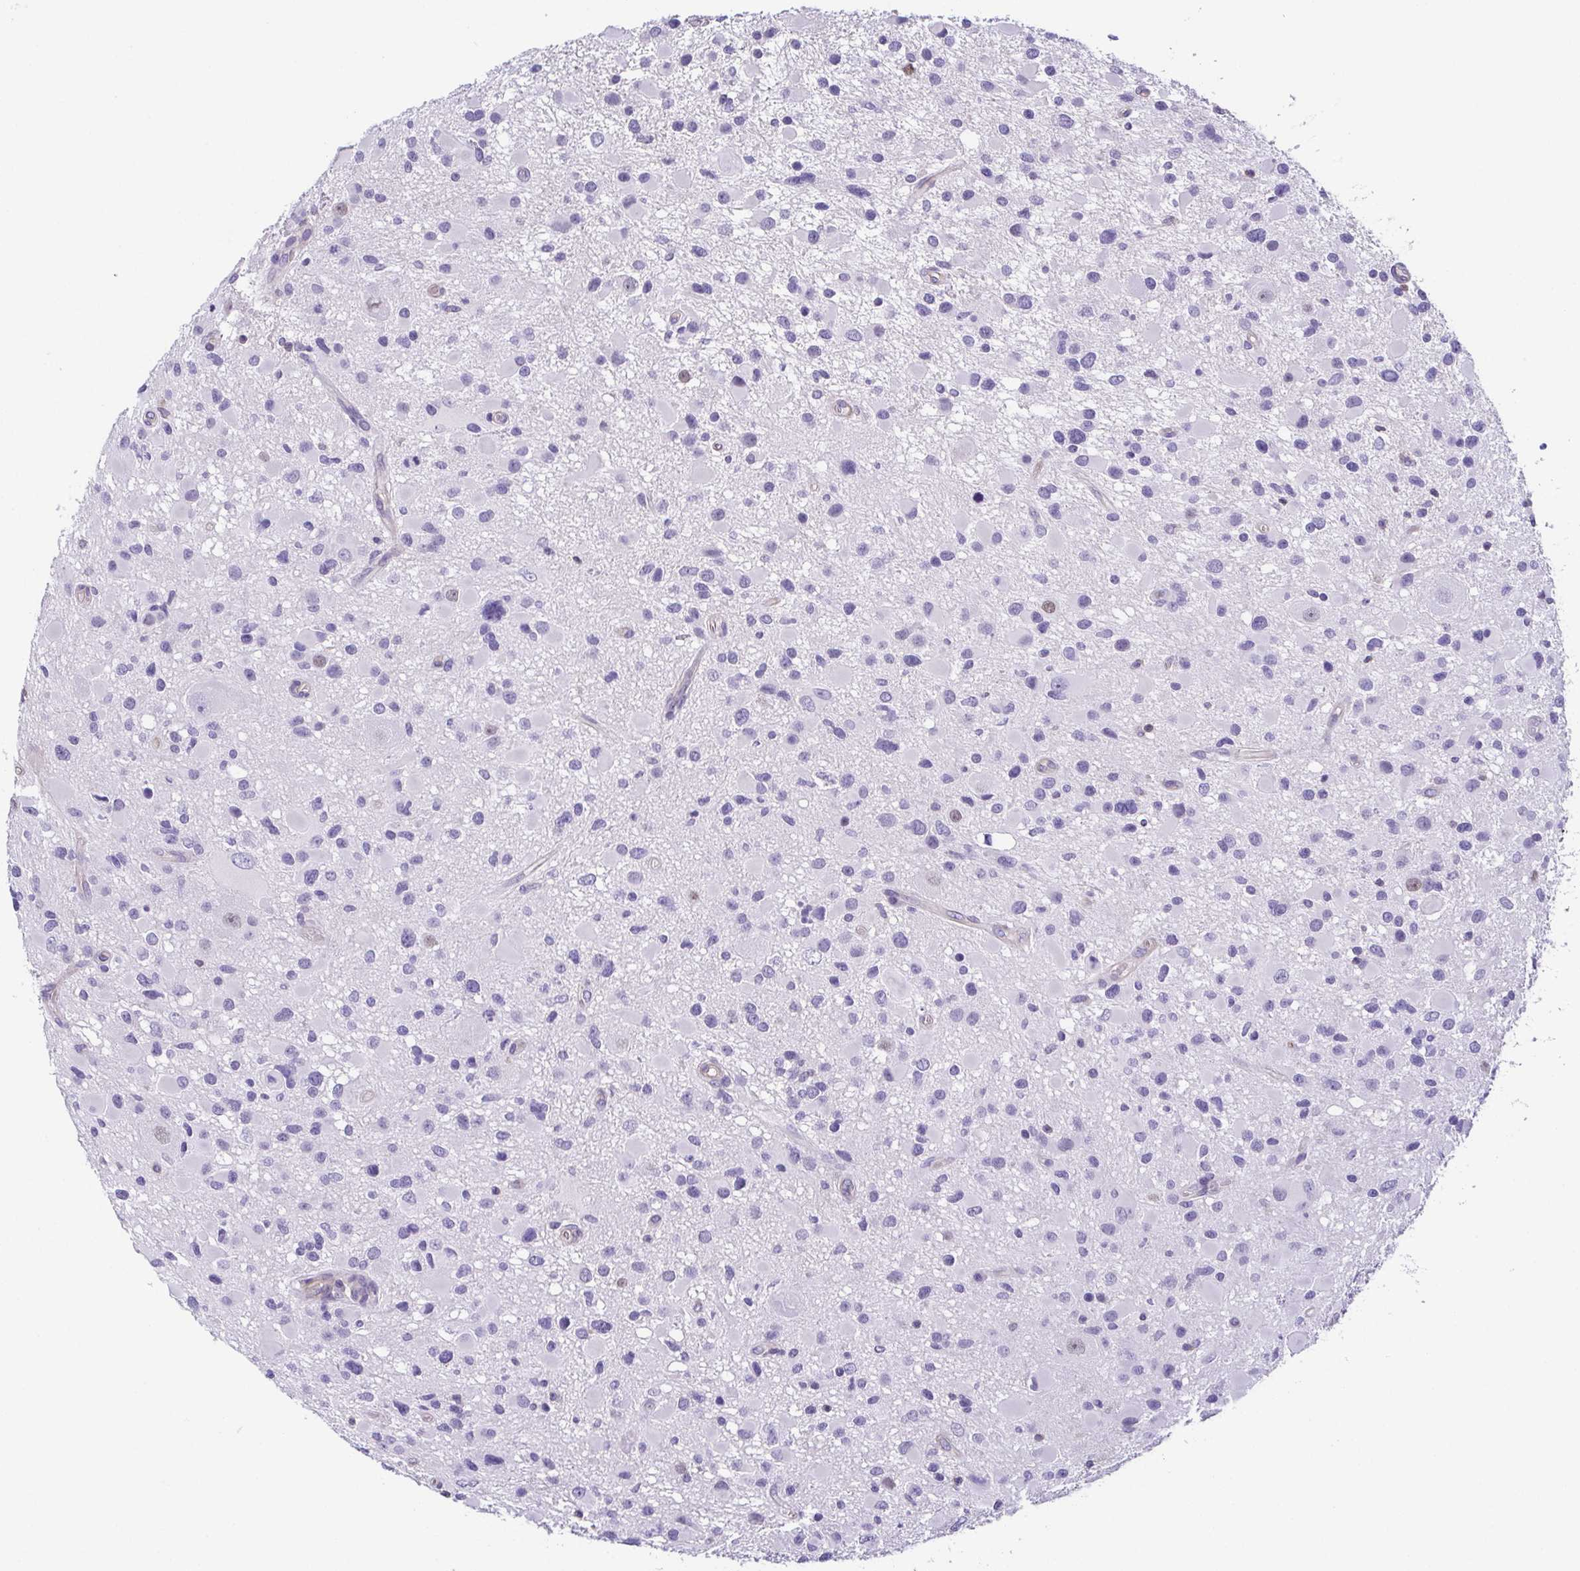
{"staining": {"intensity": "negative", "quantity": "none", "location": "none"}, "tissue": "glioma", "cell_type": "Tumor cells", "image_type": "cancer", "snomed": [{"axis": "morphology", "description": "Glioma, malignant, Low grade"}, {"axis": "topography", "description": "Brain"}], "caption": "DAB immunohistochemical staining of human low-grade glioma (malignant) shows no significant staining in tumor cells. (Immunohistochemistry, brightfield microscopy, high magnification).", "gene": "MYL6", "patient": {"sex": "female", "age": 32}}